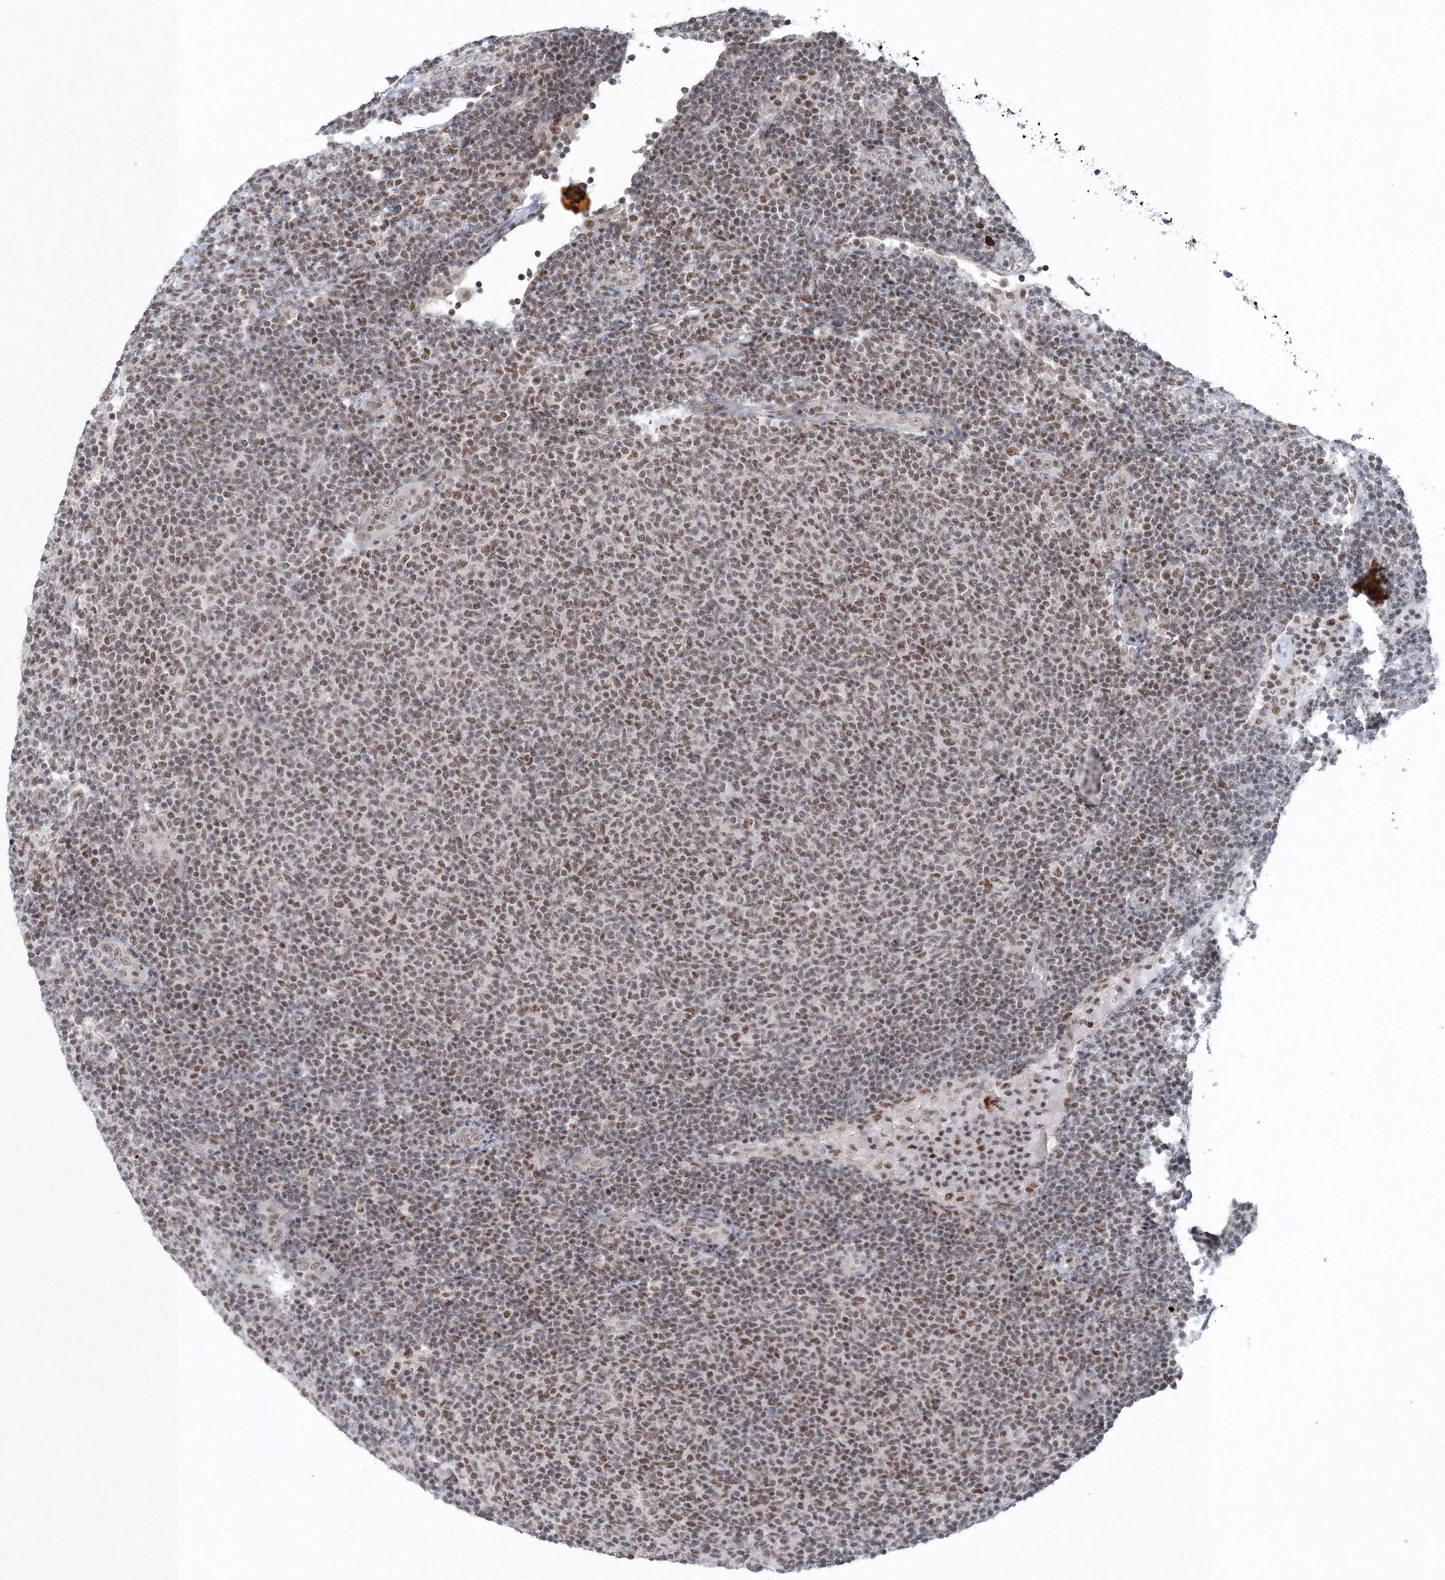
{"staining": {"intensity": "moderate", "quantity": ">75%", "location": "nuclear"}, "tissue": "lymphoma", "cell_type": "Tumor cells", "image_type": "cancer", "snomed": [{"axis": "morphology", "description": "Malignant lymphoma, non-Hodgkin's type, Low grade"}, {"axis": "topography", "description": "Lymph node"}], "caption": "This is an image of IHC staining of lymphoma, which shows moderate expression in the nuclear of tumor cells.", "gene": "PDS5A", "patient": {"sex": "male", "age": 66}}